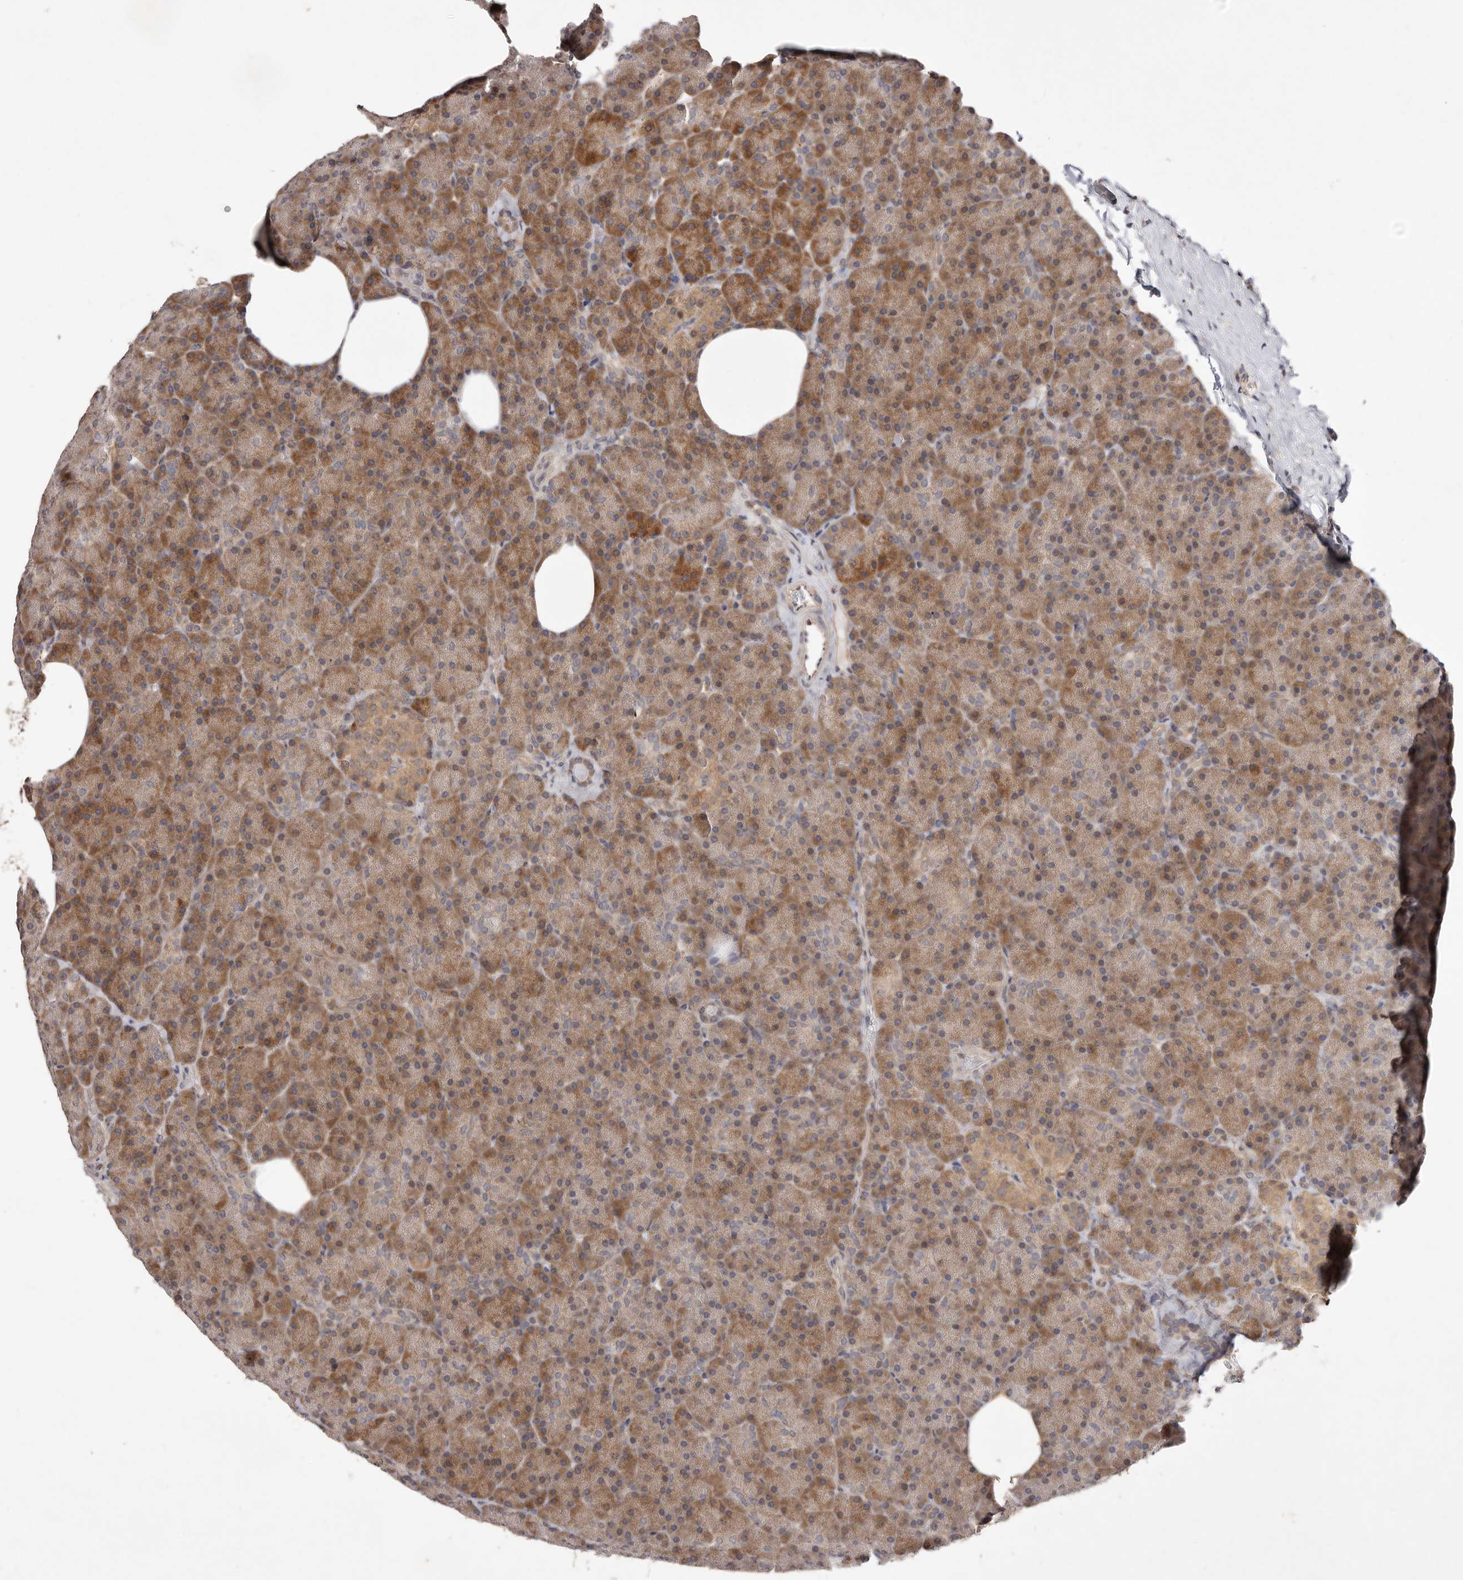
{"staining": {"intensity": "moderate", "quantity": "25%-75%", "location": "cytoplasmic/membranous"}, "tissue": "pancreas", "cell_type": "Exocrine glandular cells", "image_type": "normal", "snomed": [{"axis": "morphology", "description": "Normal tissue, NOS"}, {"axis": "morphology", "description": "Carcinoid, malignant, NOS"}, {"axis": "topography", "description": "Pancreas"}], "caption": "Immunohistochemistry (IHC) photomicrograph of benign pancreas: pancreas stained using immunohistochemistry (IHC) displays medium levels of moderate protein expression localized specifically in the cytoplasmic/membranous of exocrine glandular cells, appearing as a cytoplasmic/membranous brown color.", "gene": "RRM2B", "patient": {"sex": "female", "age": 35}}